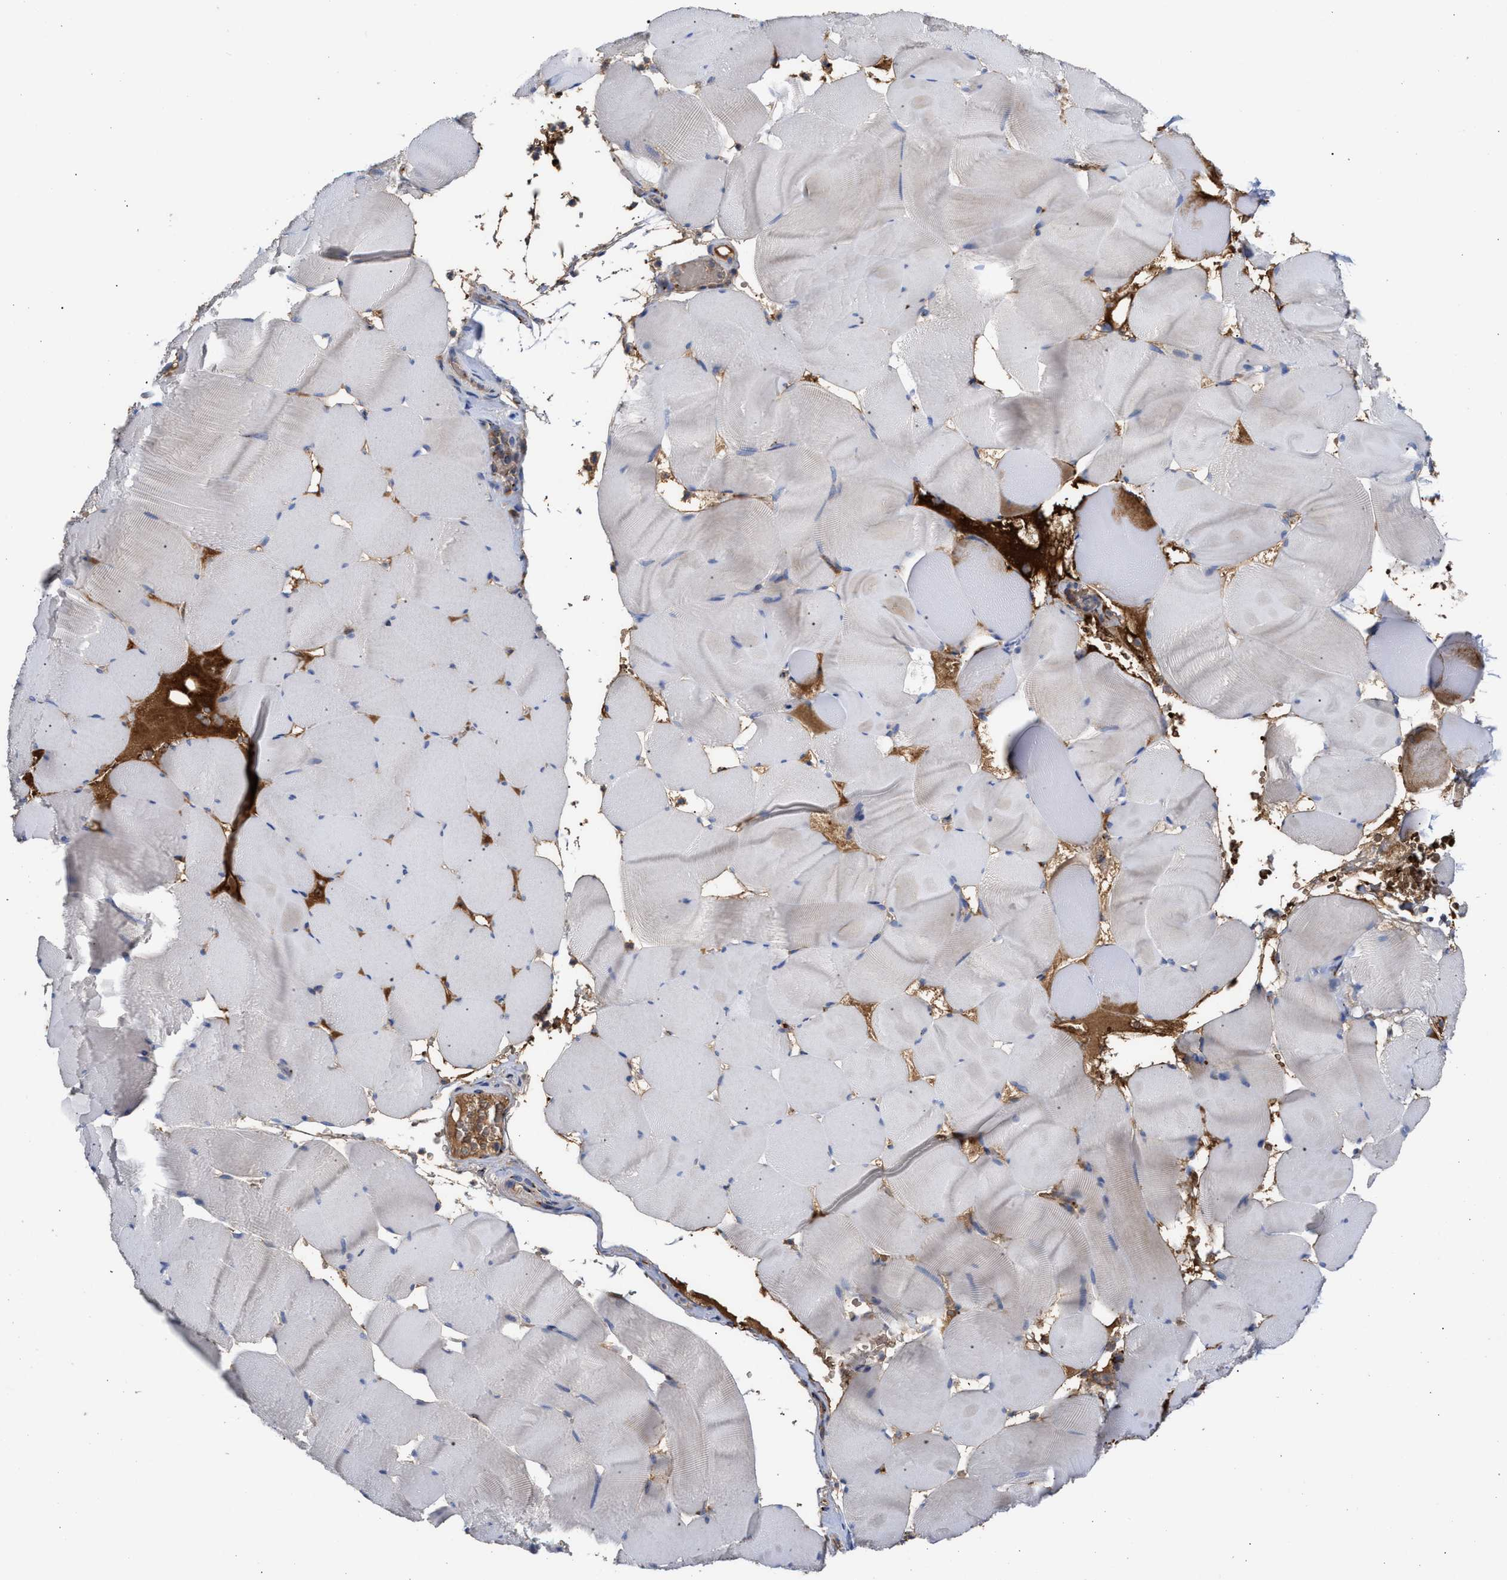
{"staining": {"intensity": "weak", "quantity": "<25%", "location": "cytoplasmic/membranous"}, "tissue": "skeletal muscle", "cell_type": "Myocytes", "image_type": "normal", "snomed": [{"axis": "morphology", "description": "Normal tissue, NOS"}, {"axis": "topography", "description": "Skeletal muscle"}], "caption": "There is no significant staining in myocytes of skeletal muscle. Brightfield microscopy of IHC stained with DAB (3,3'-diaminobenzidine) (brown) and hematoxylin (blue), captured at high magnification.", "gene": "CCL2", "patient": {"sex": "male", "age": 62}}